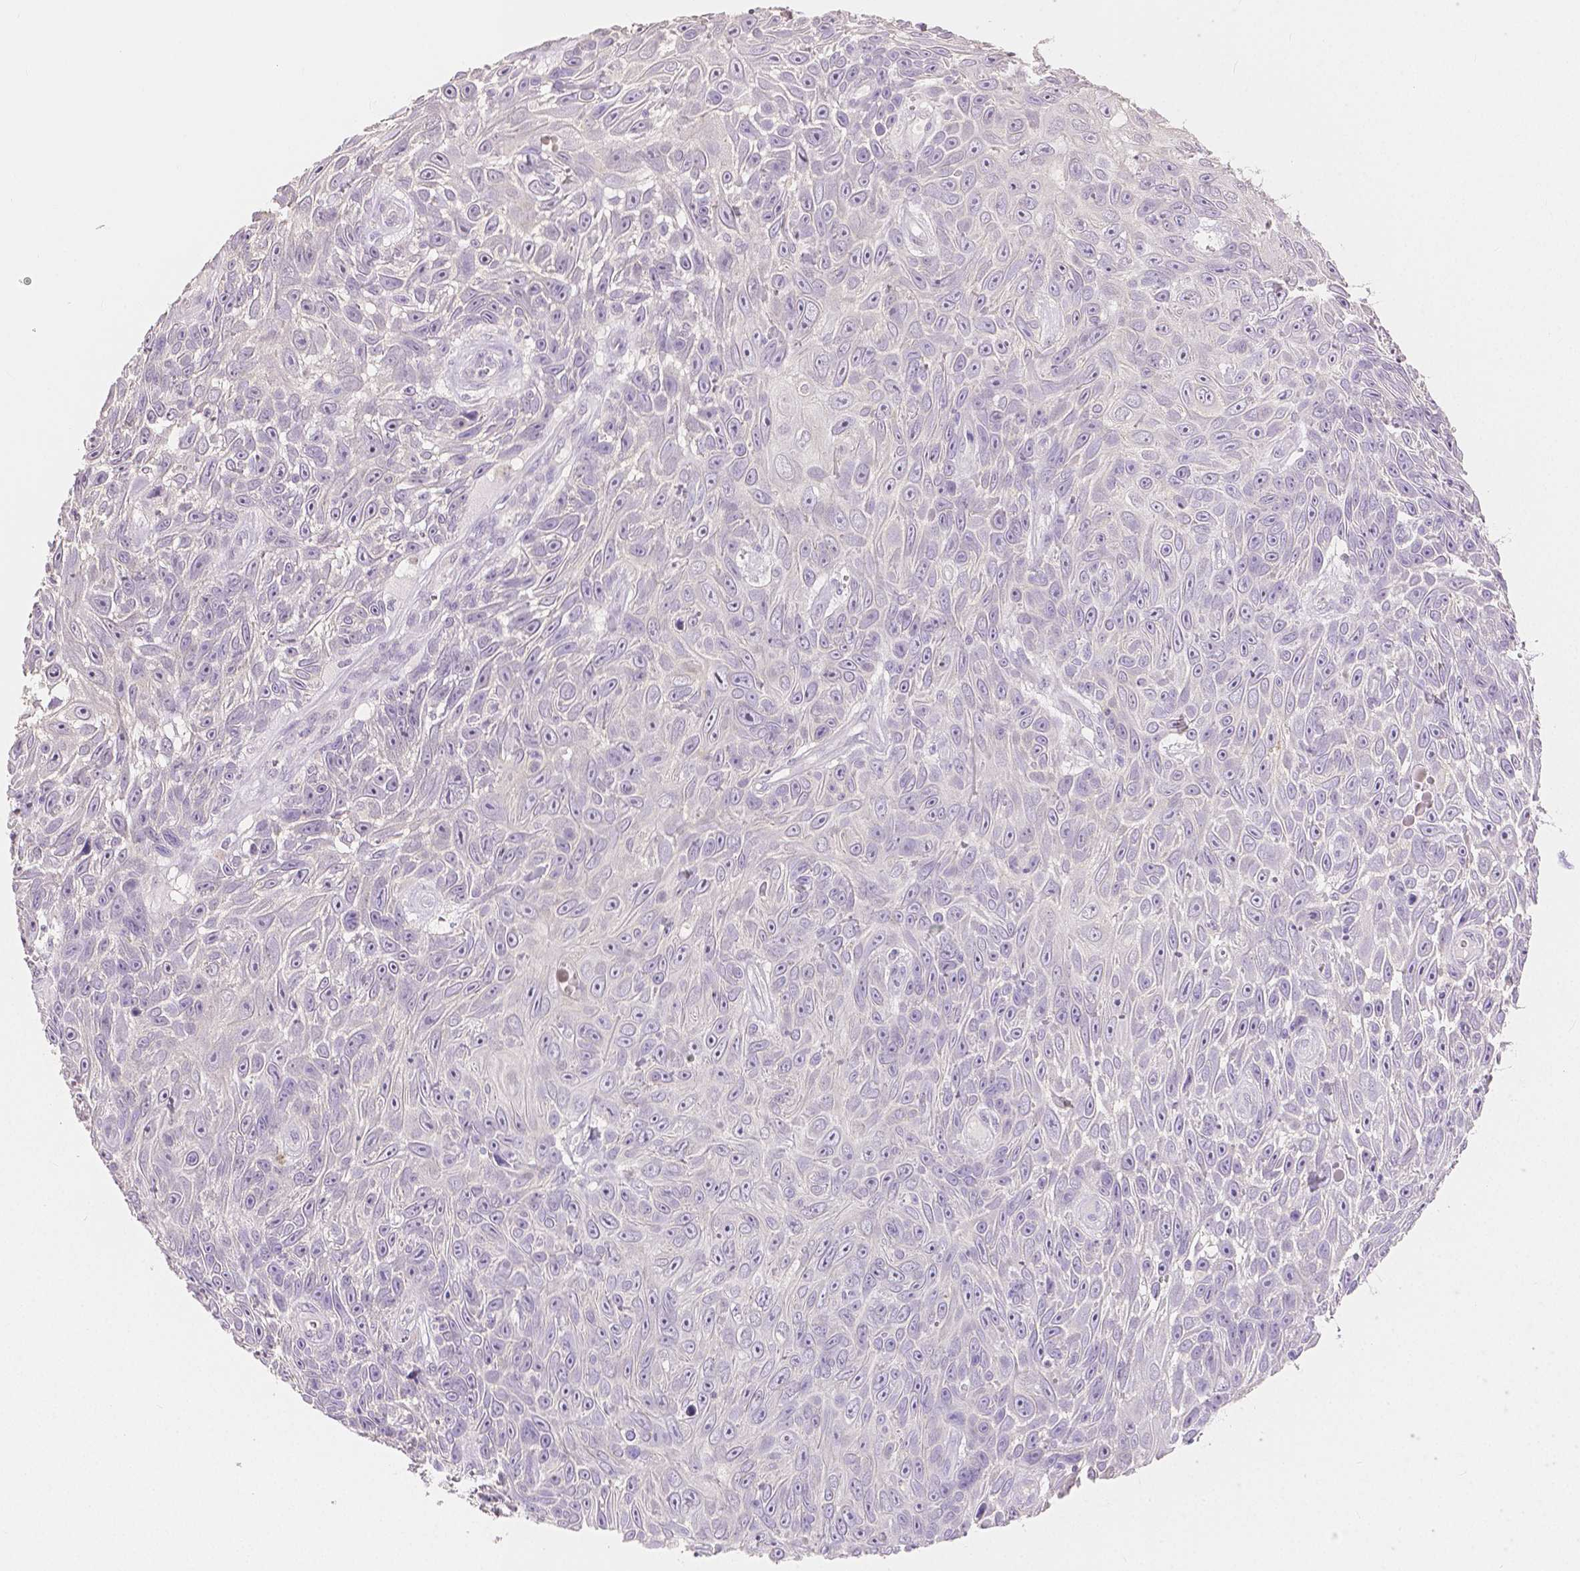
{"staining": {"intensity": "negative", "quantity": "none", "location": "none"}, "tissue": "skin cancer", "cell_type": "Tumor cells", "image_type": "cancer", "snomed": [{"axis": "morphology", "description": "Squamous cell carcinoma, NOS"}, {"axis": "topography", "description": "Skin"}], "caption": "A high-resolution micrograph shows IHC staining of skin cancer (squamous cell carcinoma), which displays no significant positivity in tumor cells.", "gene": "OCLN", "patient": {"sex": "male", "age": 82}}